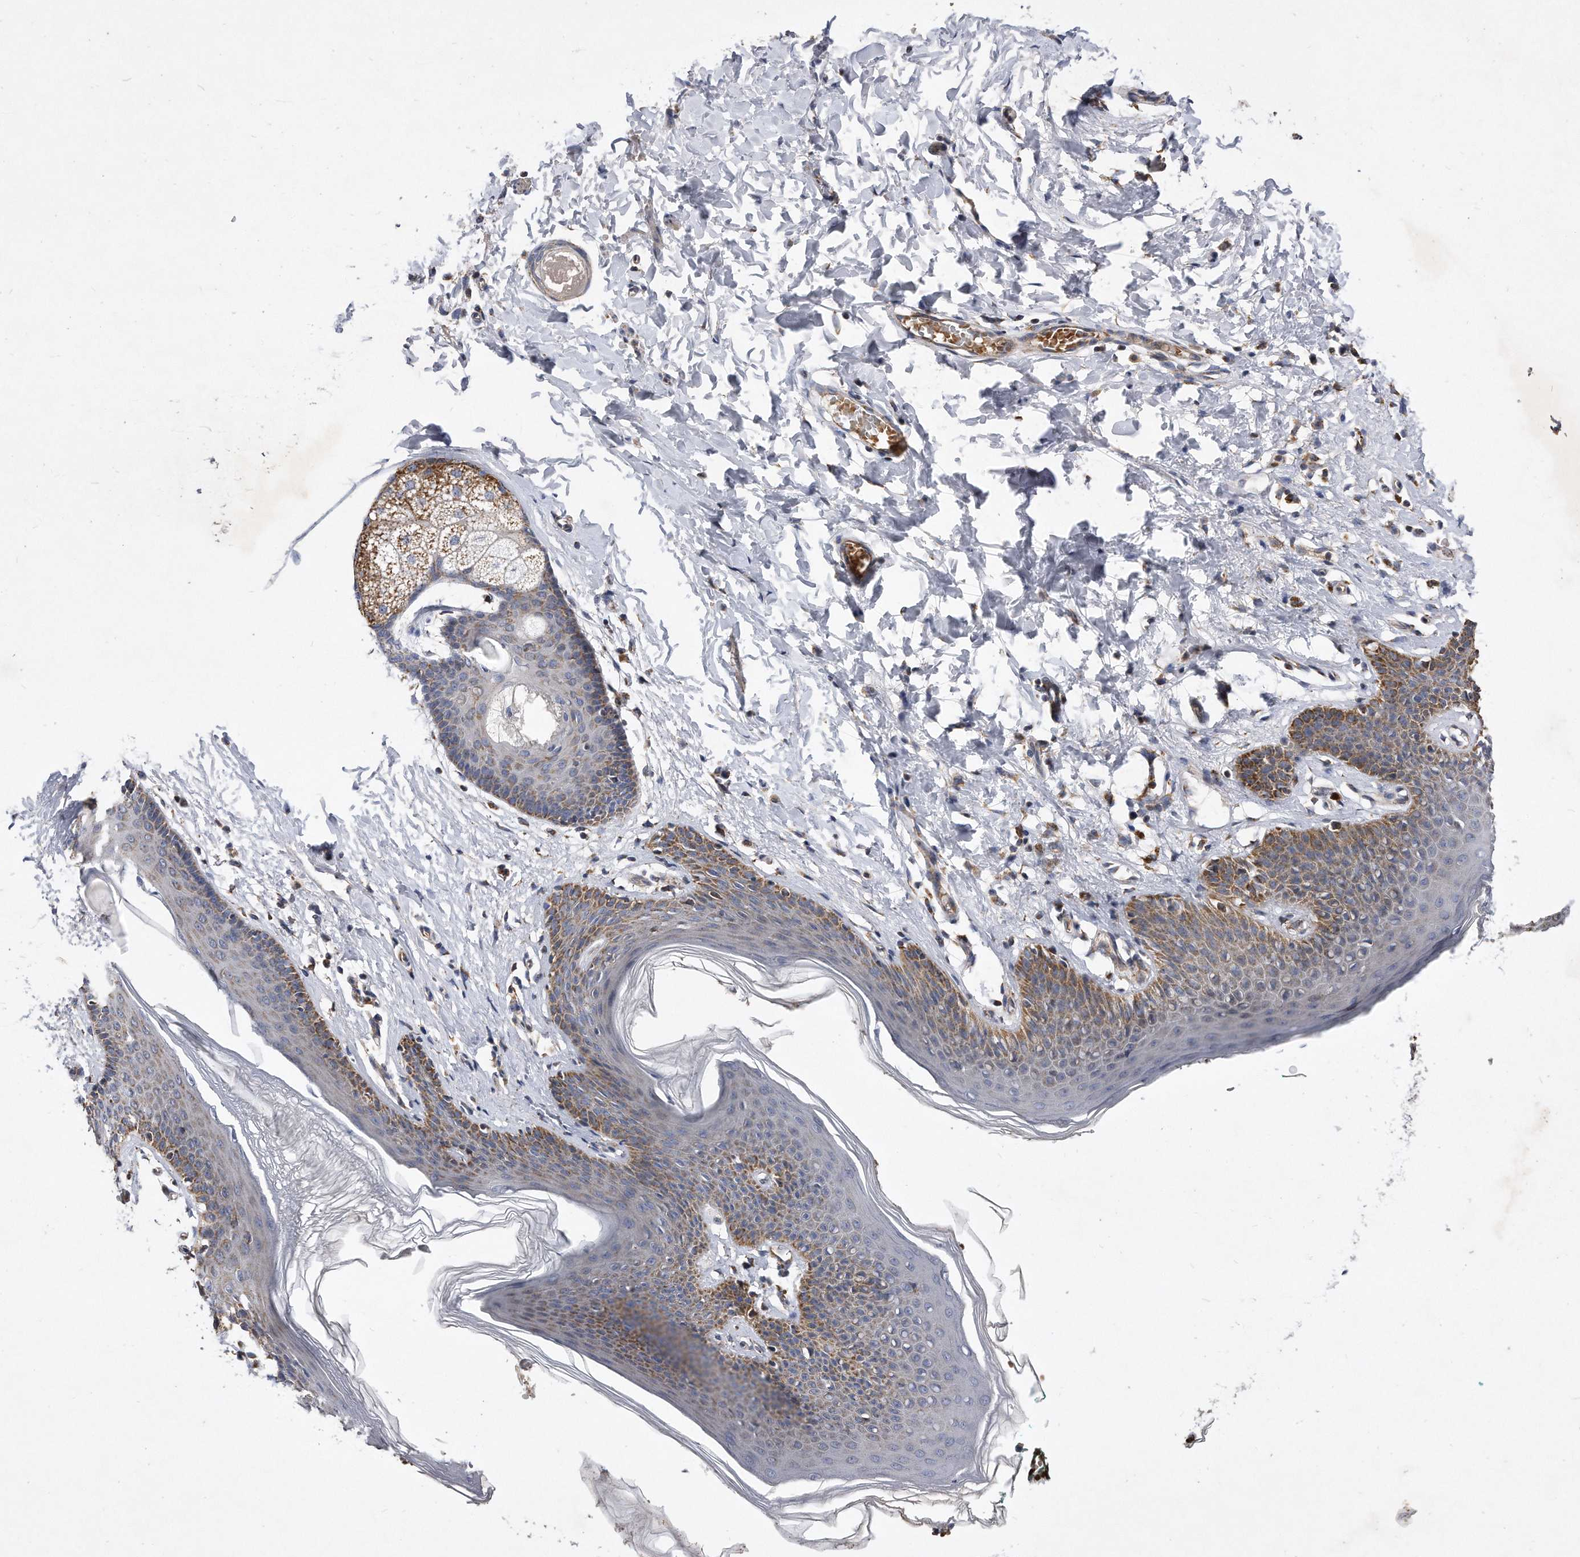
{"staining": {"intensity": "moderate", "quantity": ">75%", "location": "cytoplasmic/membranous"}, "tissue": "skin", "cell_type": "Epidermal cells", "image_type": "normal", "snomed": [{"axis": "morphology", "description": "Normal tissue, NOS"}, {"axis": "topography", "description": "Vulva"}], "caption": "Immunohistochemical staining of benign skin displays moderate cytoplasmic/membranous protein positivity in about >75% of epidermal cells. The protein is shown in brown color, while the nuclei are stained blue.", "gene": "PPP5C", "patient": {"sex": "female", "age": 66}}